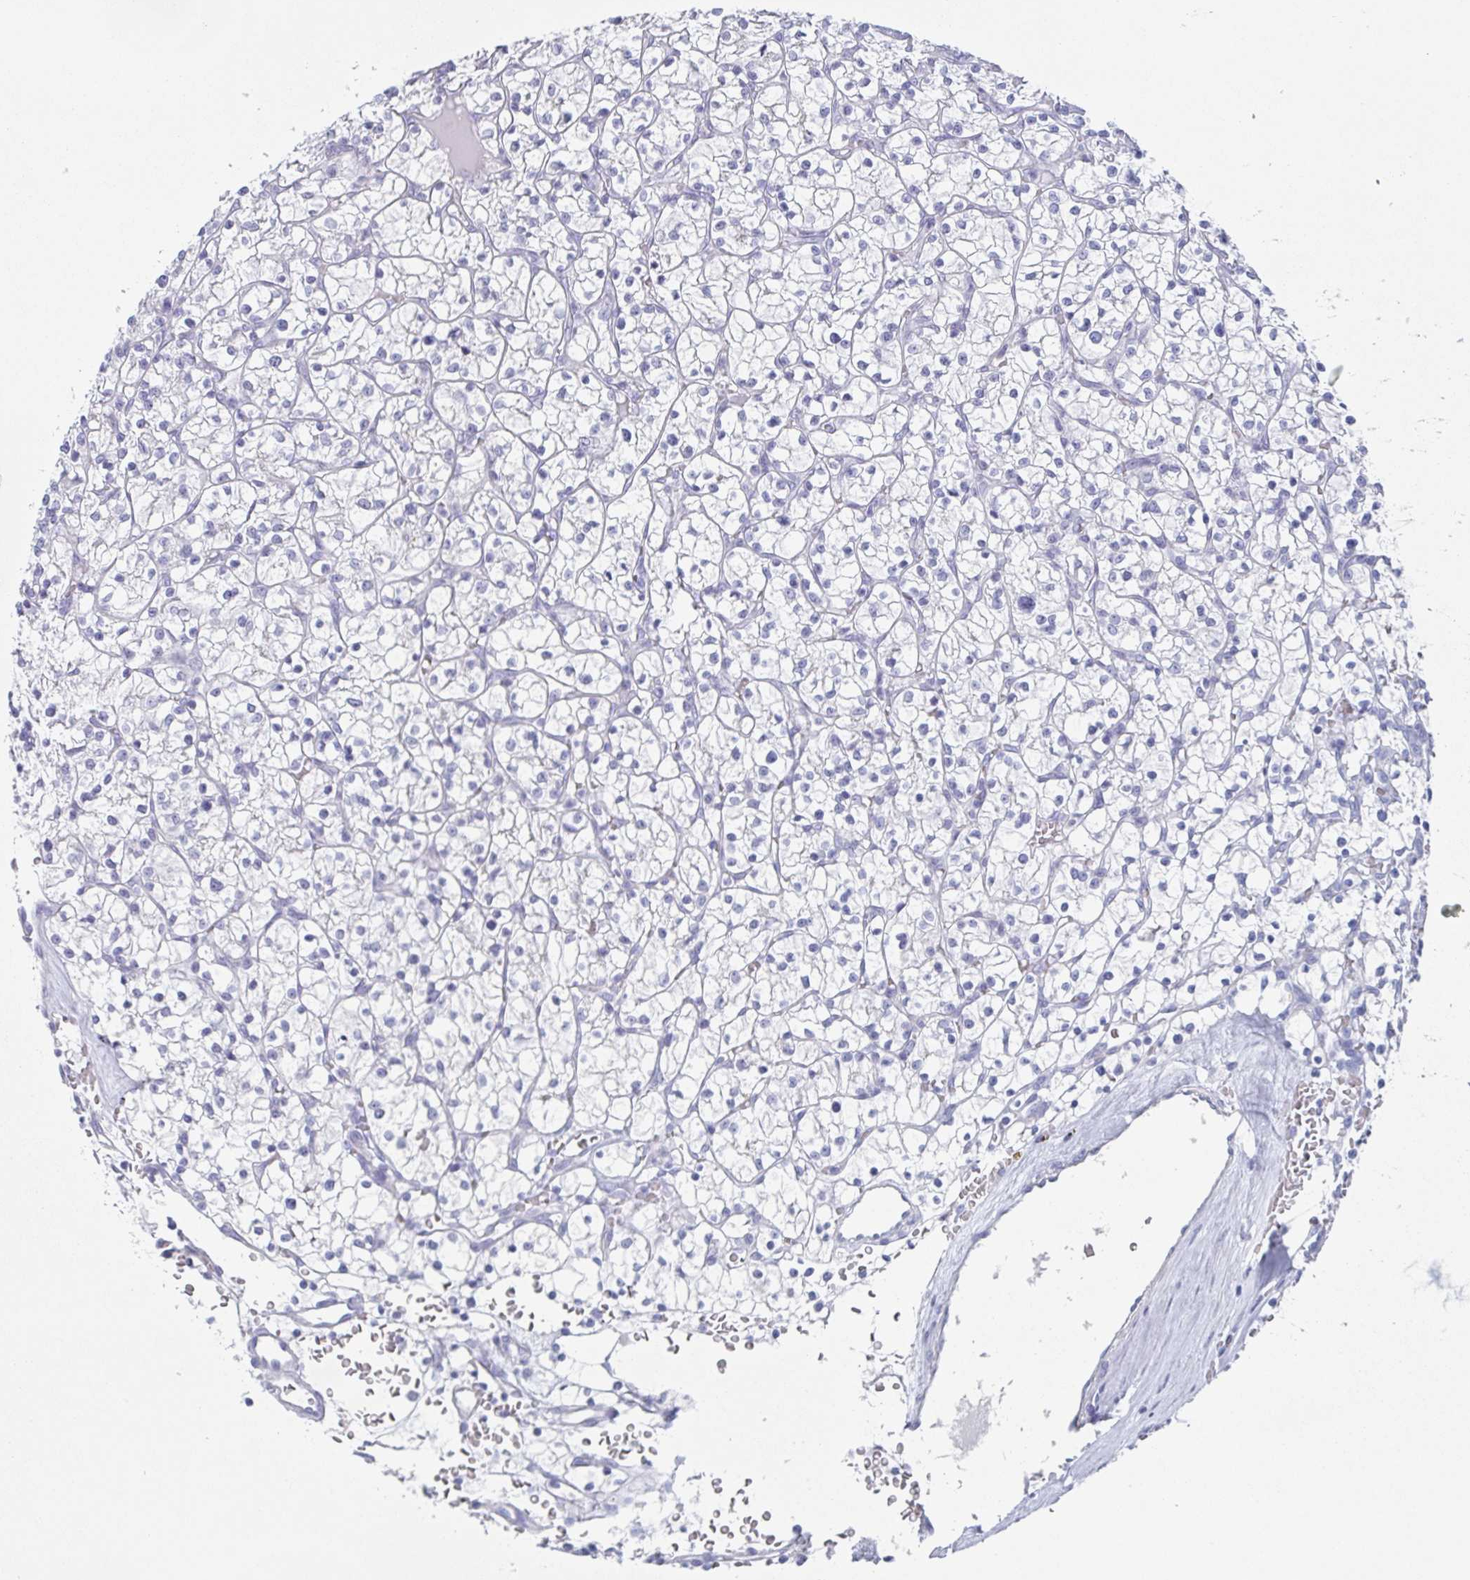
{"staining": {"intensity": "negative", "quantity": "none", "location": "none"}, "tissue": "renal cancer", "cell_type": "Tumor cells", "image_type": "cancer", "snomed": [{"axis": "morphology", "description": "Adenocarcinoma, NOS"}, {"axis": "topography", "description": "Kidney"}], "caption": "Protein analysis of renal cancer reveals no significant staining in tumor cells.", "gene": "TAGLN3", "patient": {"sex": "female", "age": 64}}